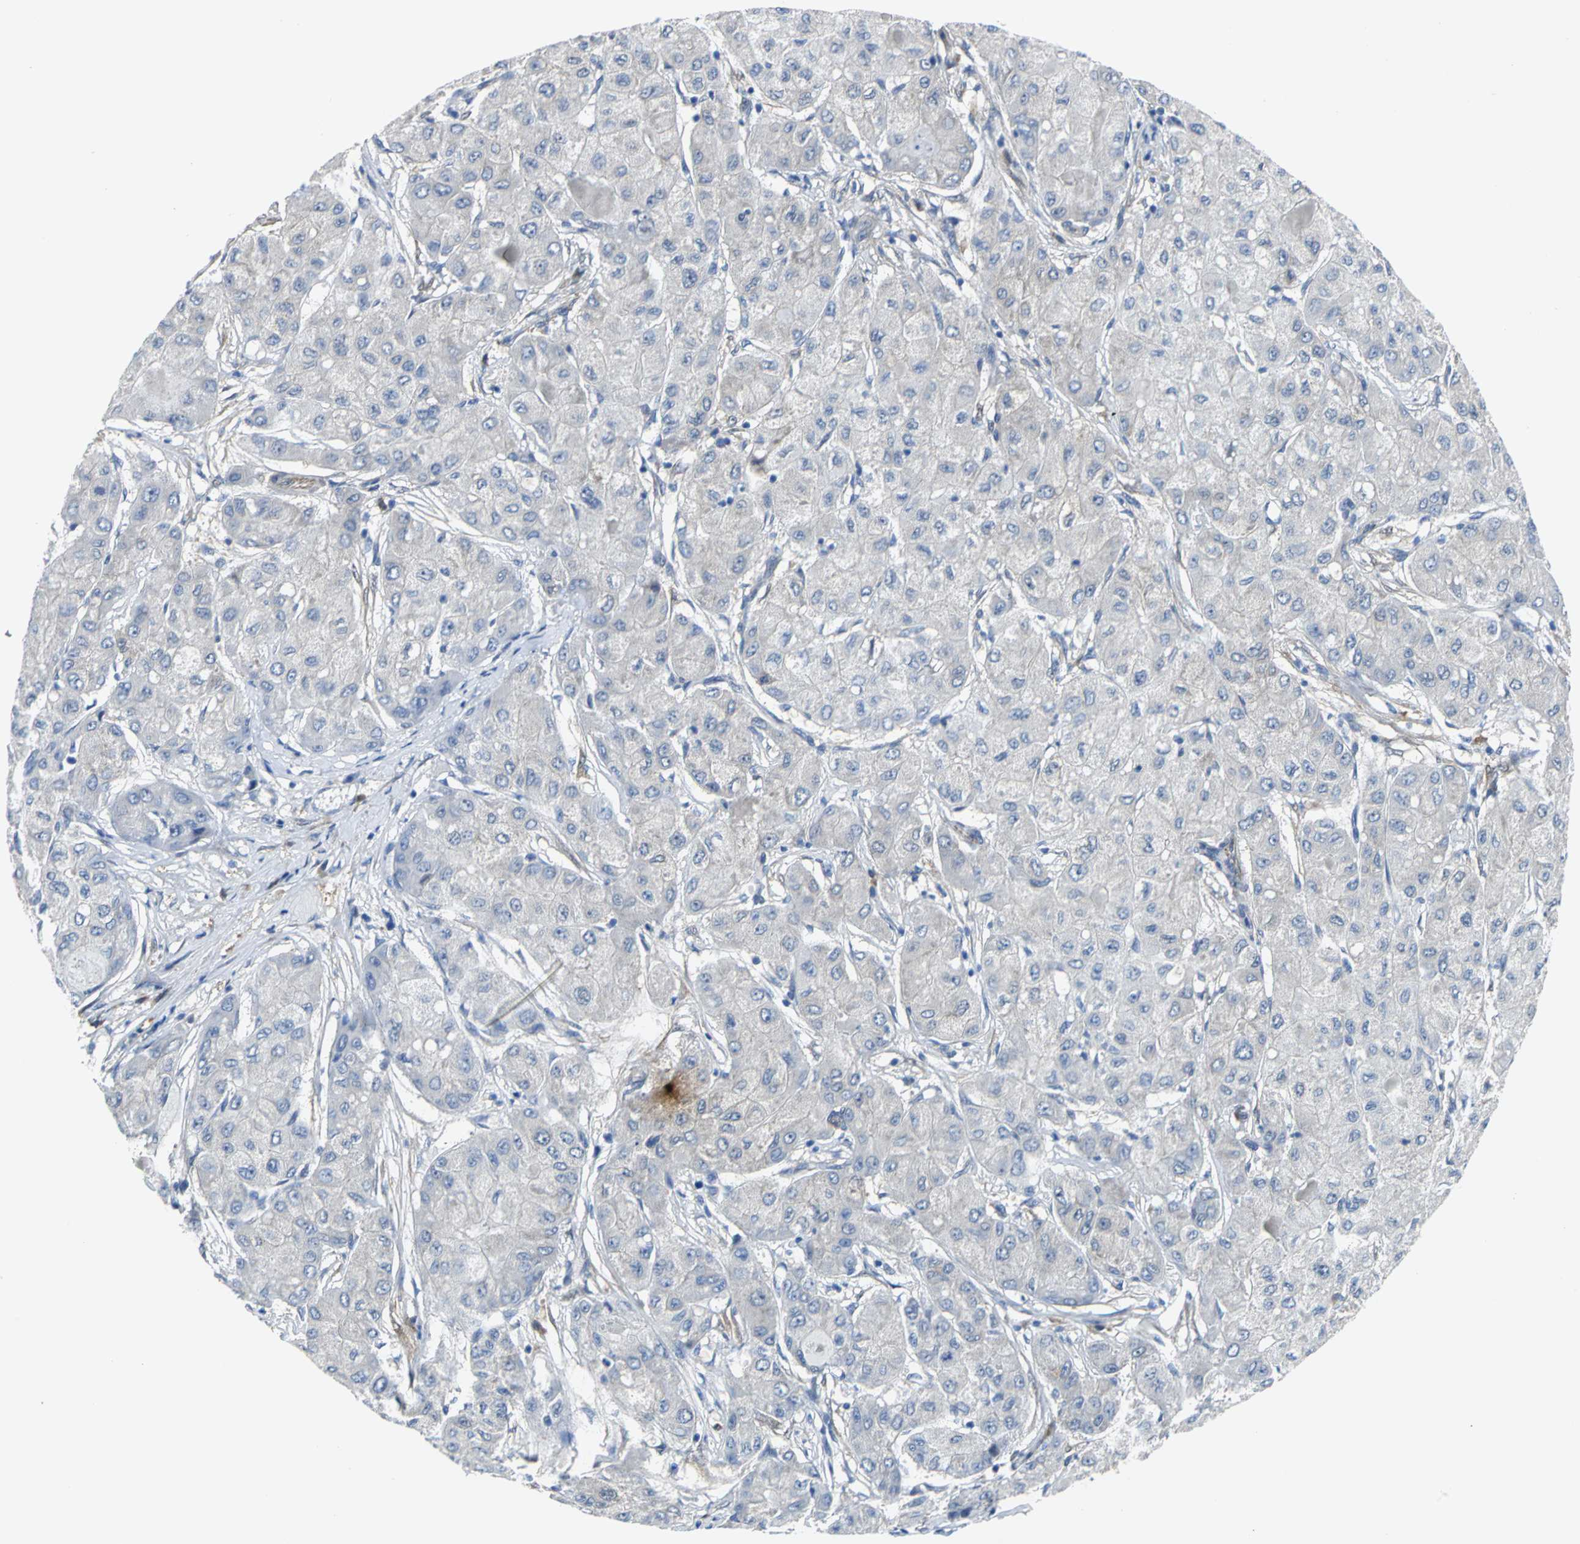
{"staining": {"intensity": "negative", "quantity": "none", "location": "none"}, "tissue": "liver cancer", "cell_type": "Tumor cells", "image_type": "cancer", "snomed": [{"axis": "morphology", "description": "Carcinoma, Hepatocellular, NOS"}, {"axis": "topography", "description": "Liver"}], "caption": "Tumor cells are negative for brown protein staining in liver cancer.", "gene": "PGM3", "patient": {"sex": "male", "age": 80}}